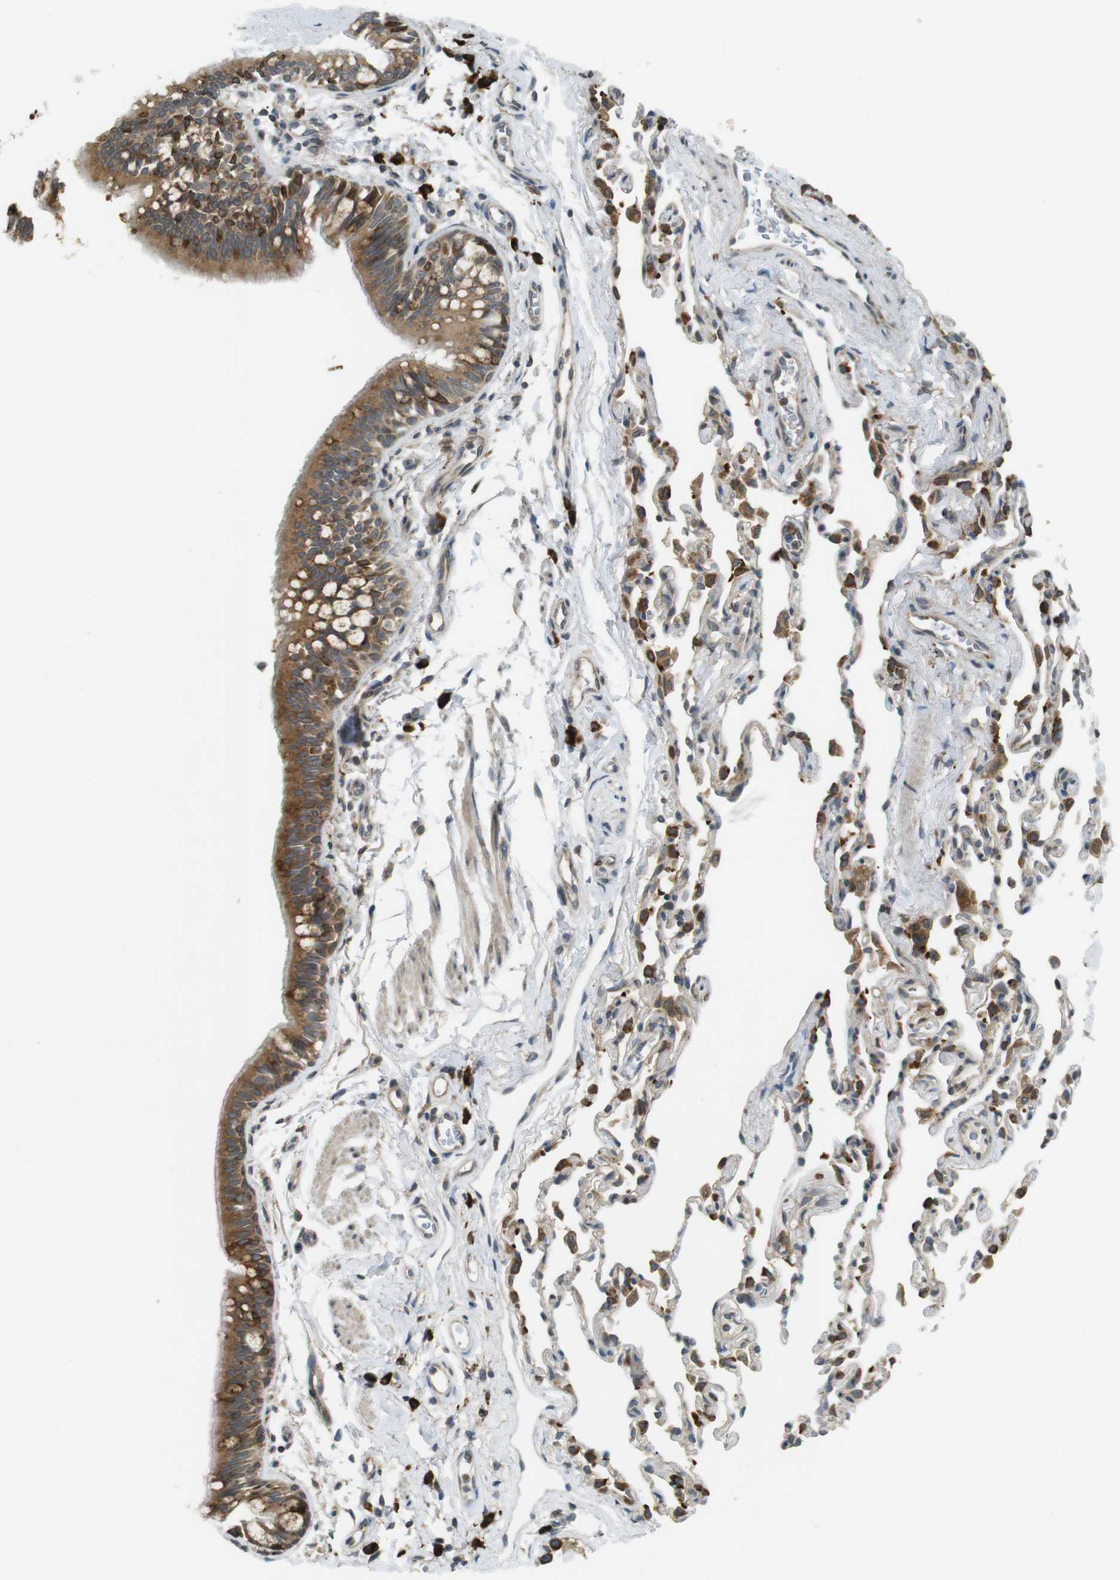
{"staining": {"intensity": "strong", "quantity": ">75%", "location": "cytoplasmic/membranous"}, "tissue": "bronchus", "cell_type": "Respiratory epithelial cells", "image_type": "normal", "snomed": [{"axis": "morphology", "description": "Normal tissue, NOS"}, {"axis": "topography", "description": "Bronchus"}, {"axis": "topography", "description": "Lung"}], "caption": "Immunohistochemistry staining of normal bronchus, which demonstrates high levels of strong cytoplasmic/membranous staining in about >75% of respiratory epithelial cells indicating strong cytoplasmic/membranous protein positivity. The staining was performed using DAB (3,3'-diaminobenzidine) (brown) for protein detection and nuclei were counterstained in hematoxylin (blue).", "gene": "TMED4", "patient": {"sex": "male", "age": 64}}